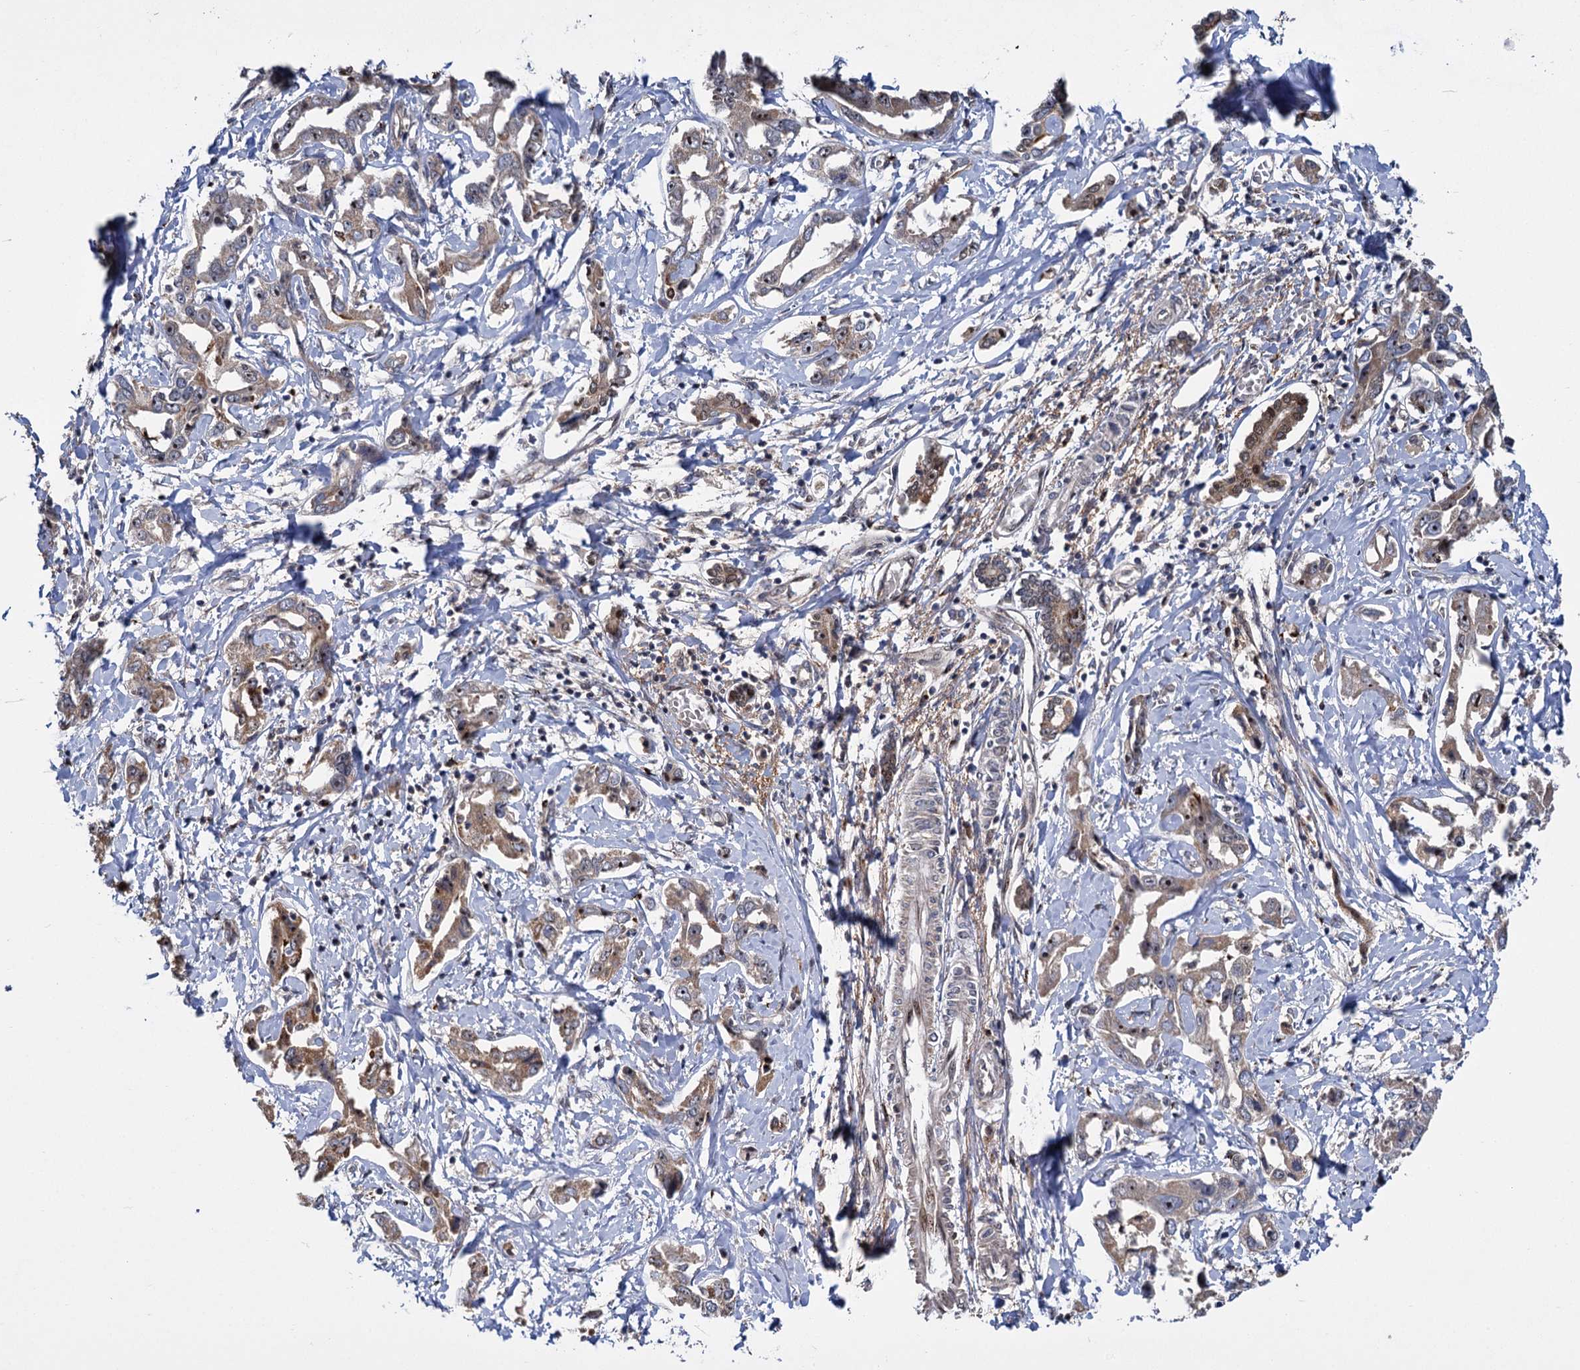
{"staining": {"intensity": "moderate", "quantity": ">75%", "location": "cytoplasmic/membranous"}, "tissue": "liver cancer", "cell_type": "Tumor cells", "image_type": "cancer", "snomed": [{"axis": "morphology", "description": "Cholangiocarcinoma"}, {"axis": "topography", "description": "Liver"}], "caption": "Protein analysis of liver cholangiocarcinoma tissue shows moderate cytoplasmic/membranous expression in about >75% of tumor cells. (Brightfield microscopy of DAB IHC at high magnification).", "gene": "GAL3ST4", "patient": {"sex": "male", "age": 59}}